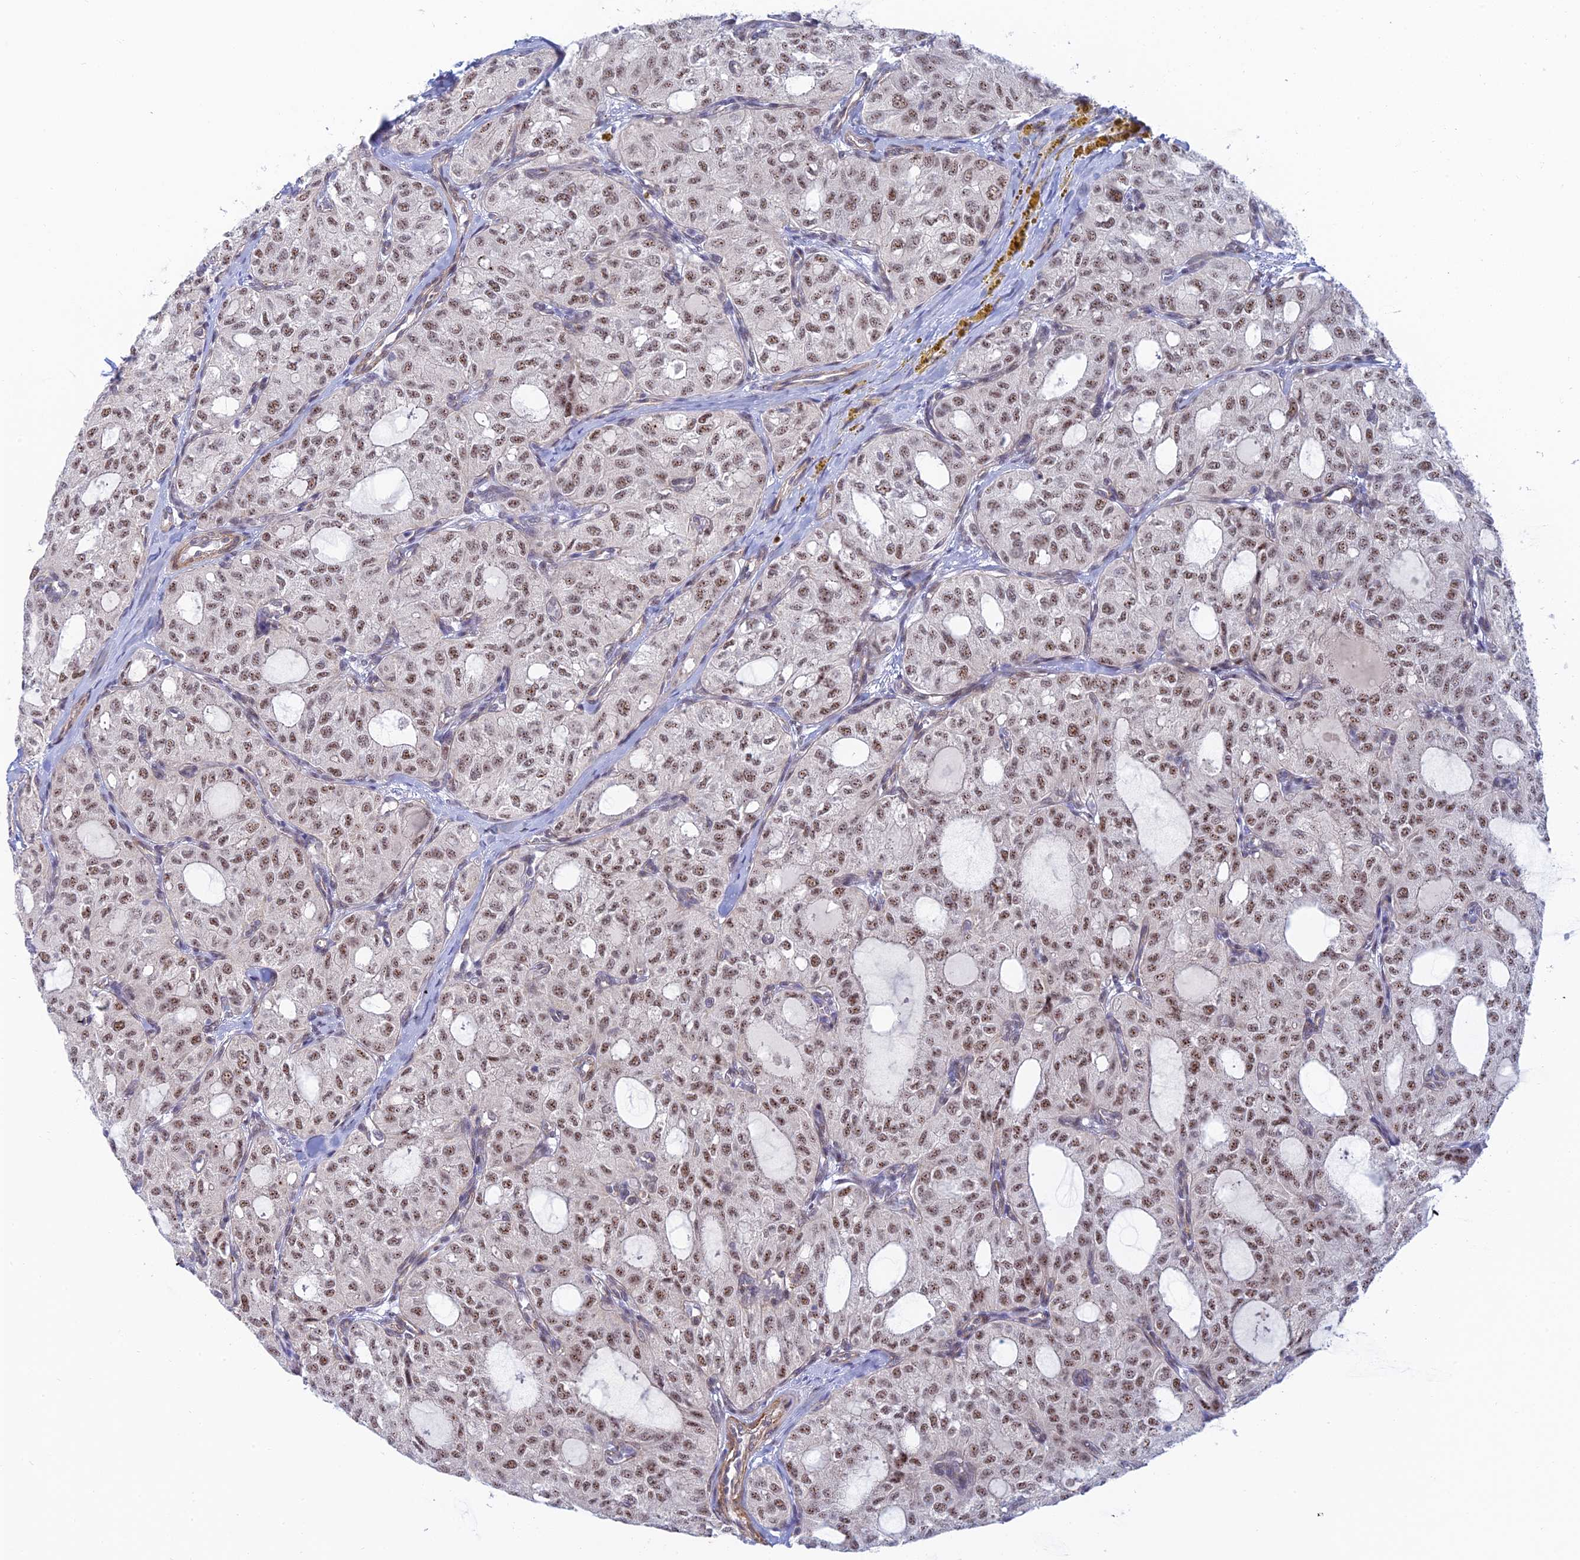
{"staining": {"intensity": "moderate", "quantity": ">75%", "location": "nuclear"}, "tissue": "thyroid cancer", "cell_type": "Tumor cells", "image_type": "cancer", "snomed": [{"axis": "morphology", "description": "Follicular adenoma carcinoma, NOS"}, {"axis": "topography", "description": "Thyroid gland"}], "caption": "This image exhibits IHC staining of thyroid cancer, with medium moderate nuclear expression in approximately >75% of tumor cells.", "gene": "CFAP92", "patient": {"sex": "male", "age": 75}}